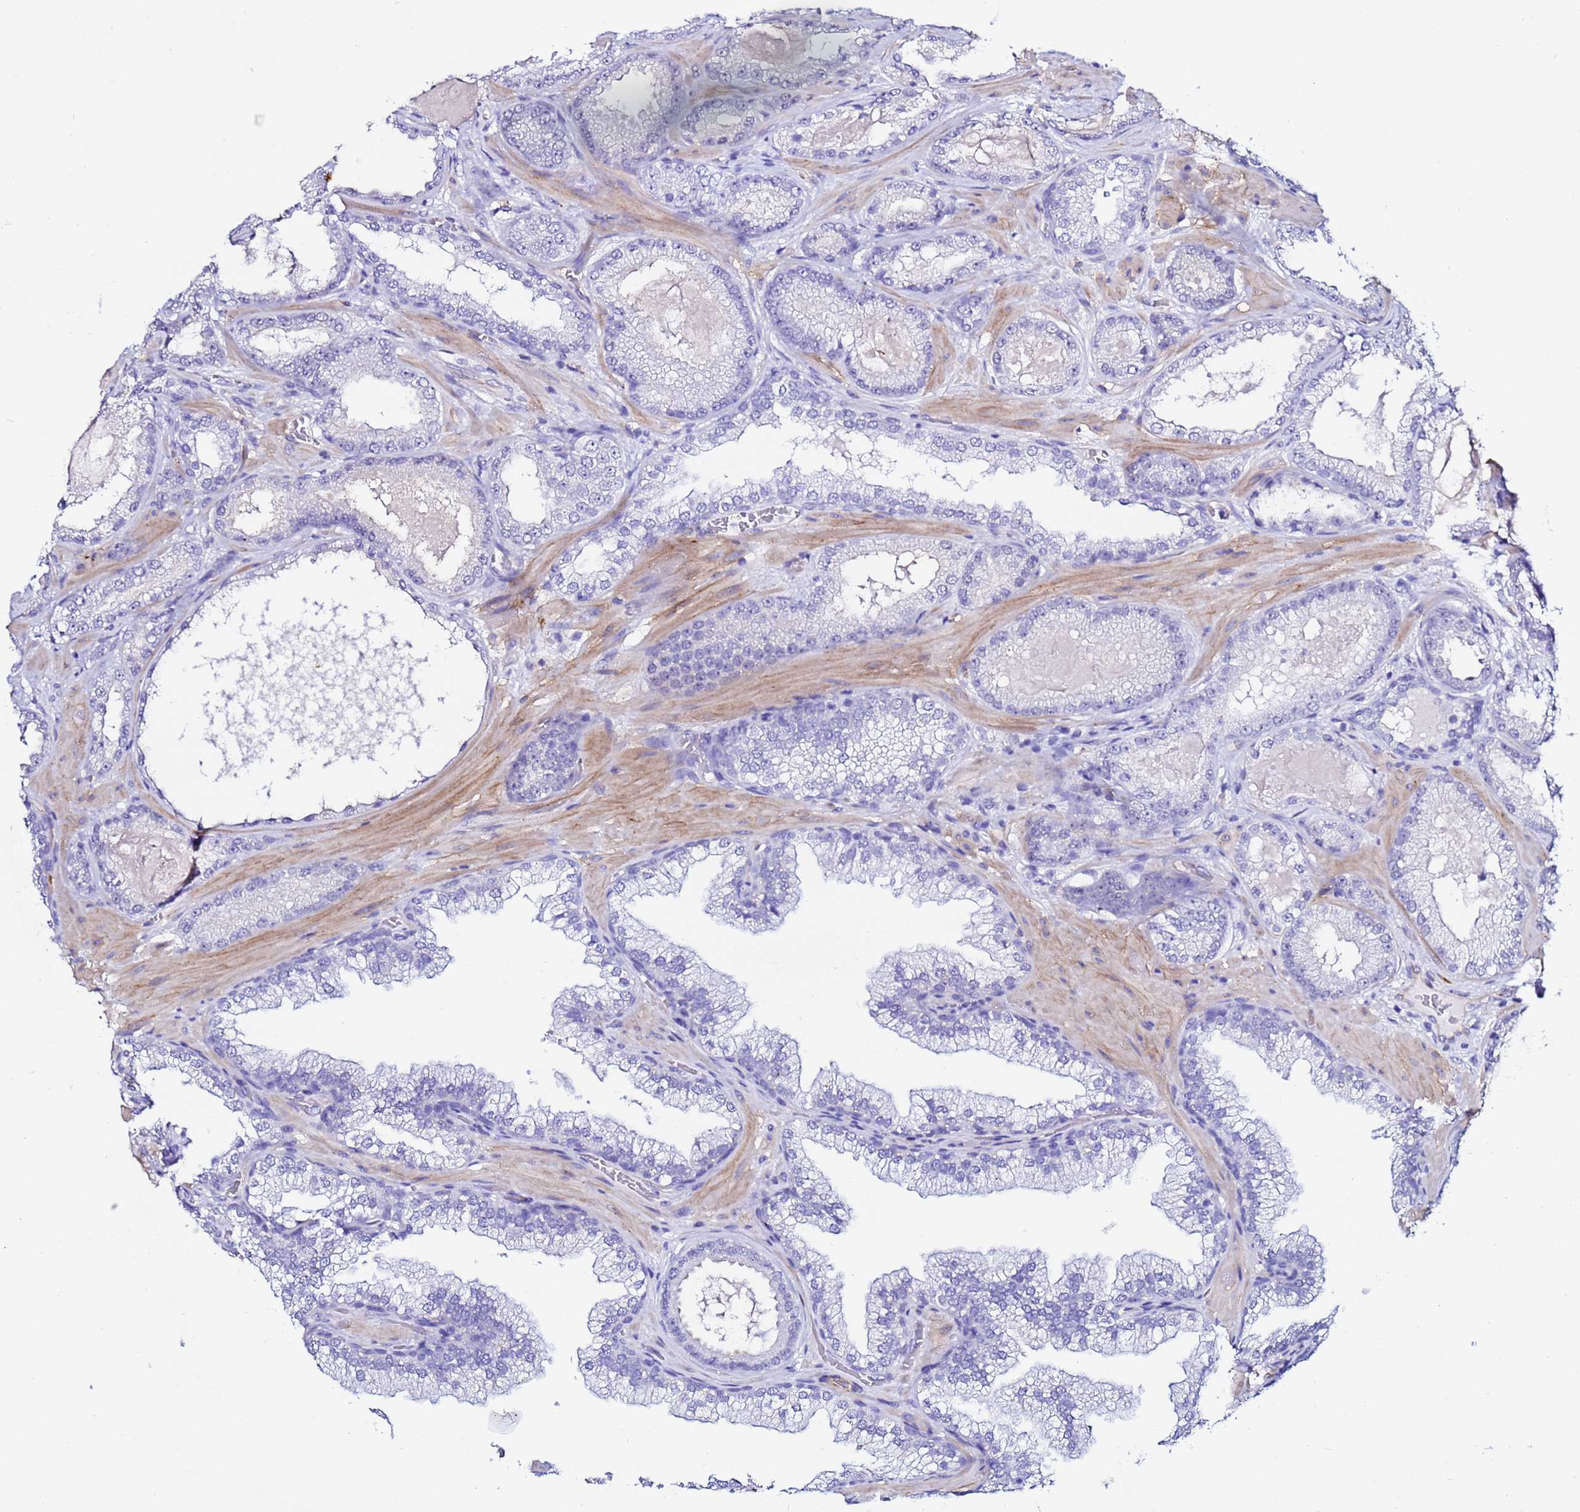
{"staining": {"intensity": "negative", "quantity": "none", "location": "none"}, "tissue": "prostate cancer", "cell_type": "Tumor cells", "image_type": "cancer", "snomed": [{"axis": "morphology", "description": "Adenocarcinoma, Low grade"}, {"axis": "topography", "description": "Prostate"}], "caption": "High power microscopy photomicrograph of an immunohistochemistry (IHC) histopathology image of prostate cancer, revealing no significant expression in tumor cells.", "gene": "DEFB104A", "patient": {"sex": "male", "age": 57}}